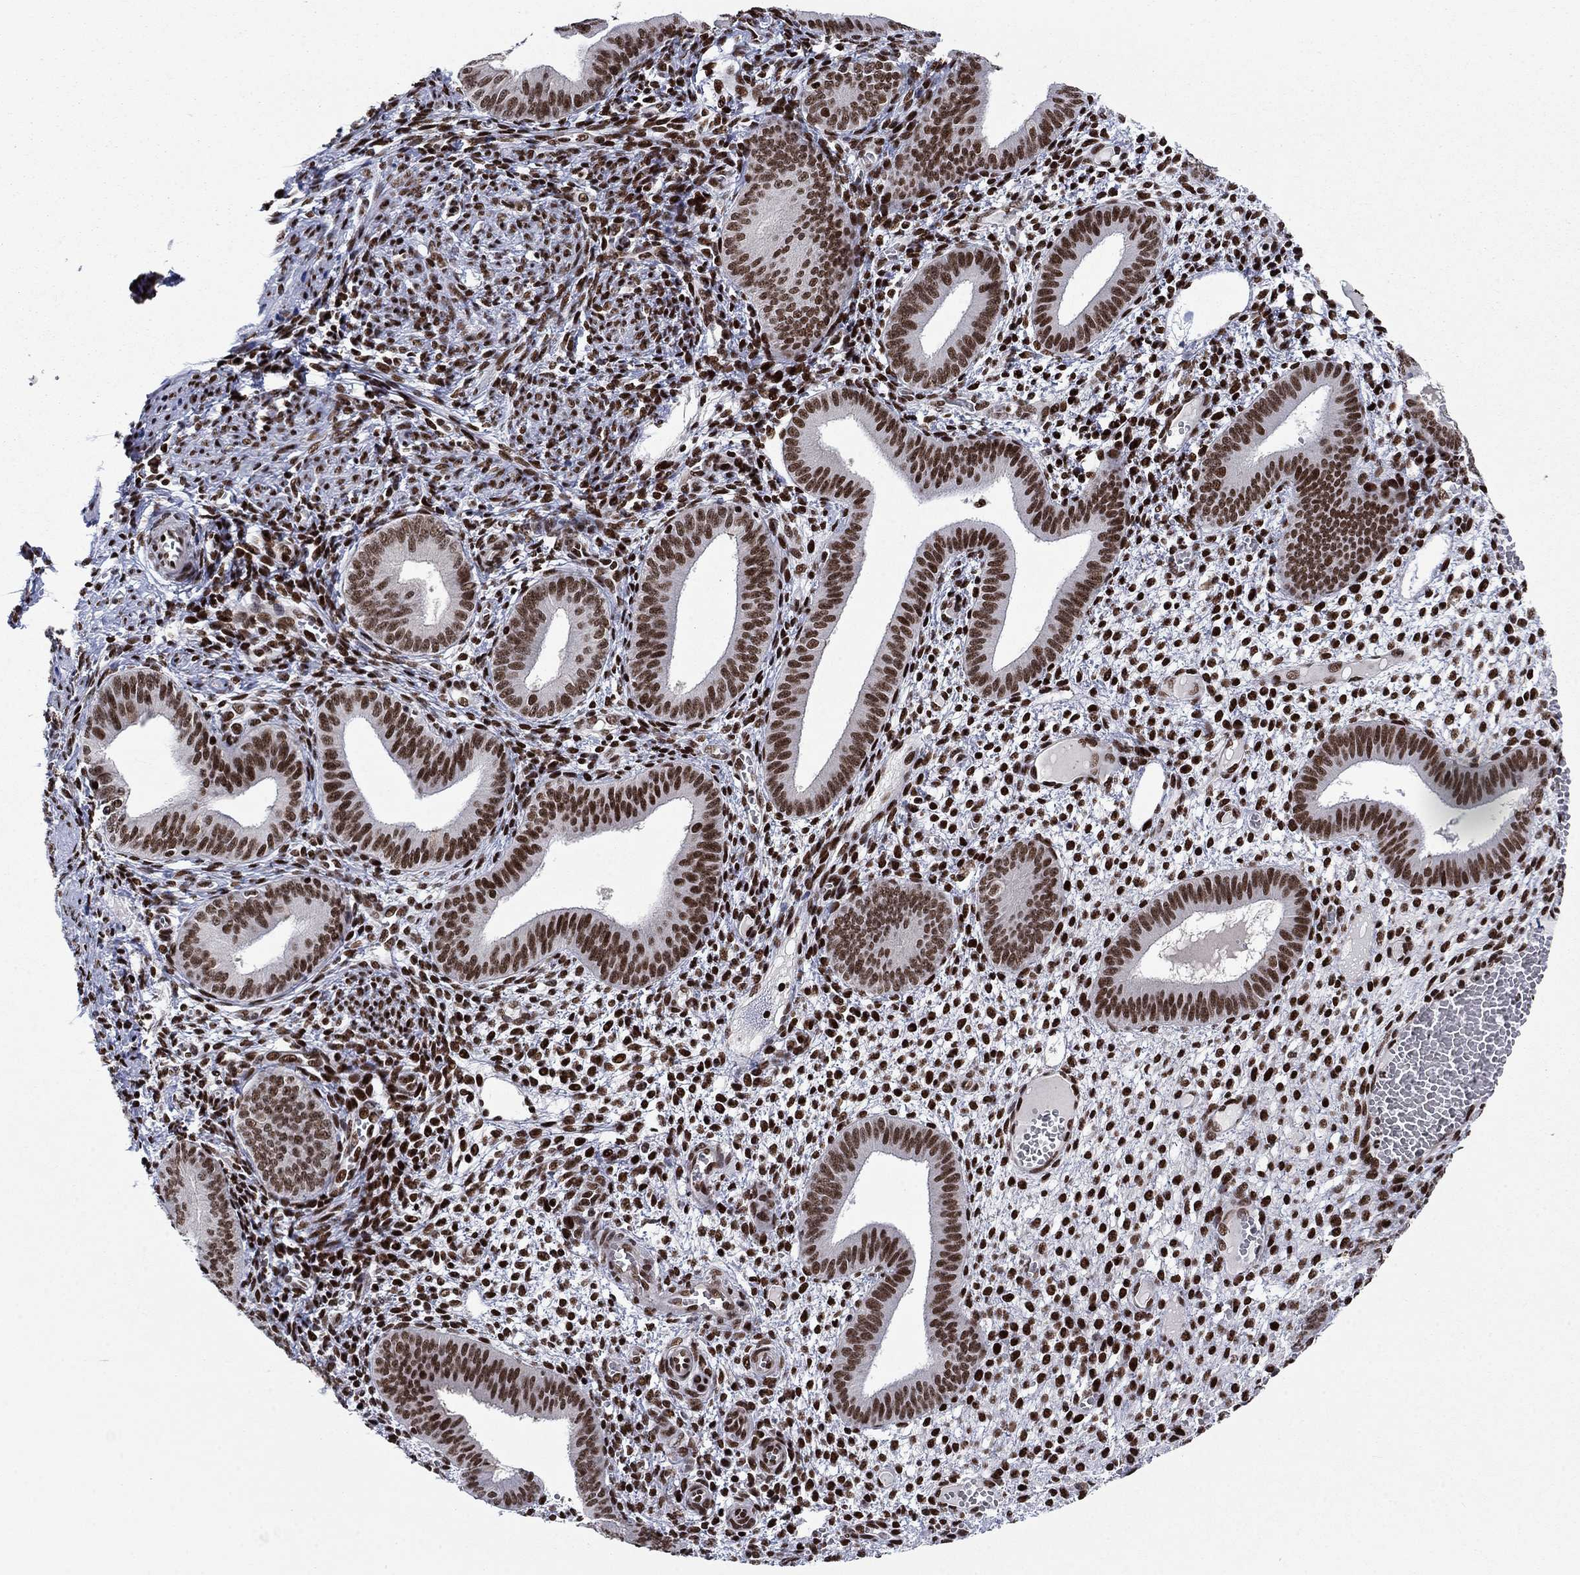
{"staining": {"intensity": "strong", "quantity": "25%-75%", "location": "nuclear"}, "tissue": "endometrium", "cell_type": "Cells in endometrial stroma", "image_type": "normal", "snomed": [{"axis": "morphology", "description": "Normal tissue, NOS"}, {"axis": "topography", "description": "Endometrium"}], "caption": "Protein staining by immunohistochemistry (IHC) demonstrates strong nuclear positivity in about 25%-75% of cells in endometrial stroma in benign endometrium.", "gene": "RPRD1B", "patient": {"sex": "female", "age": 42}}